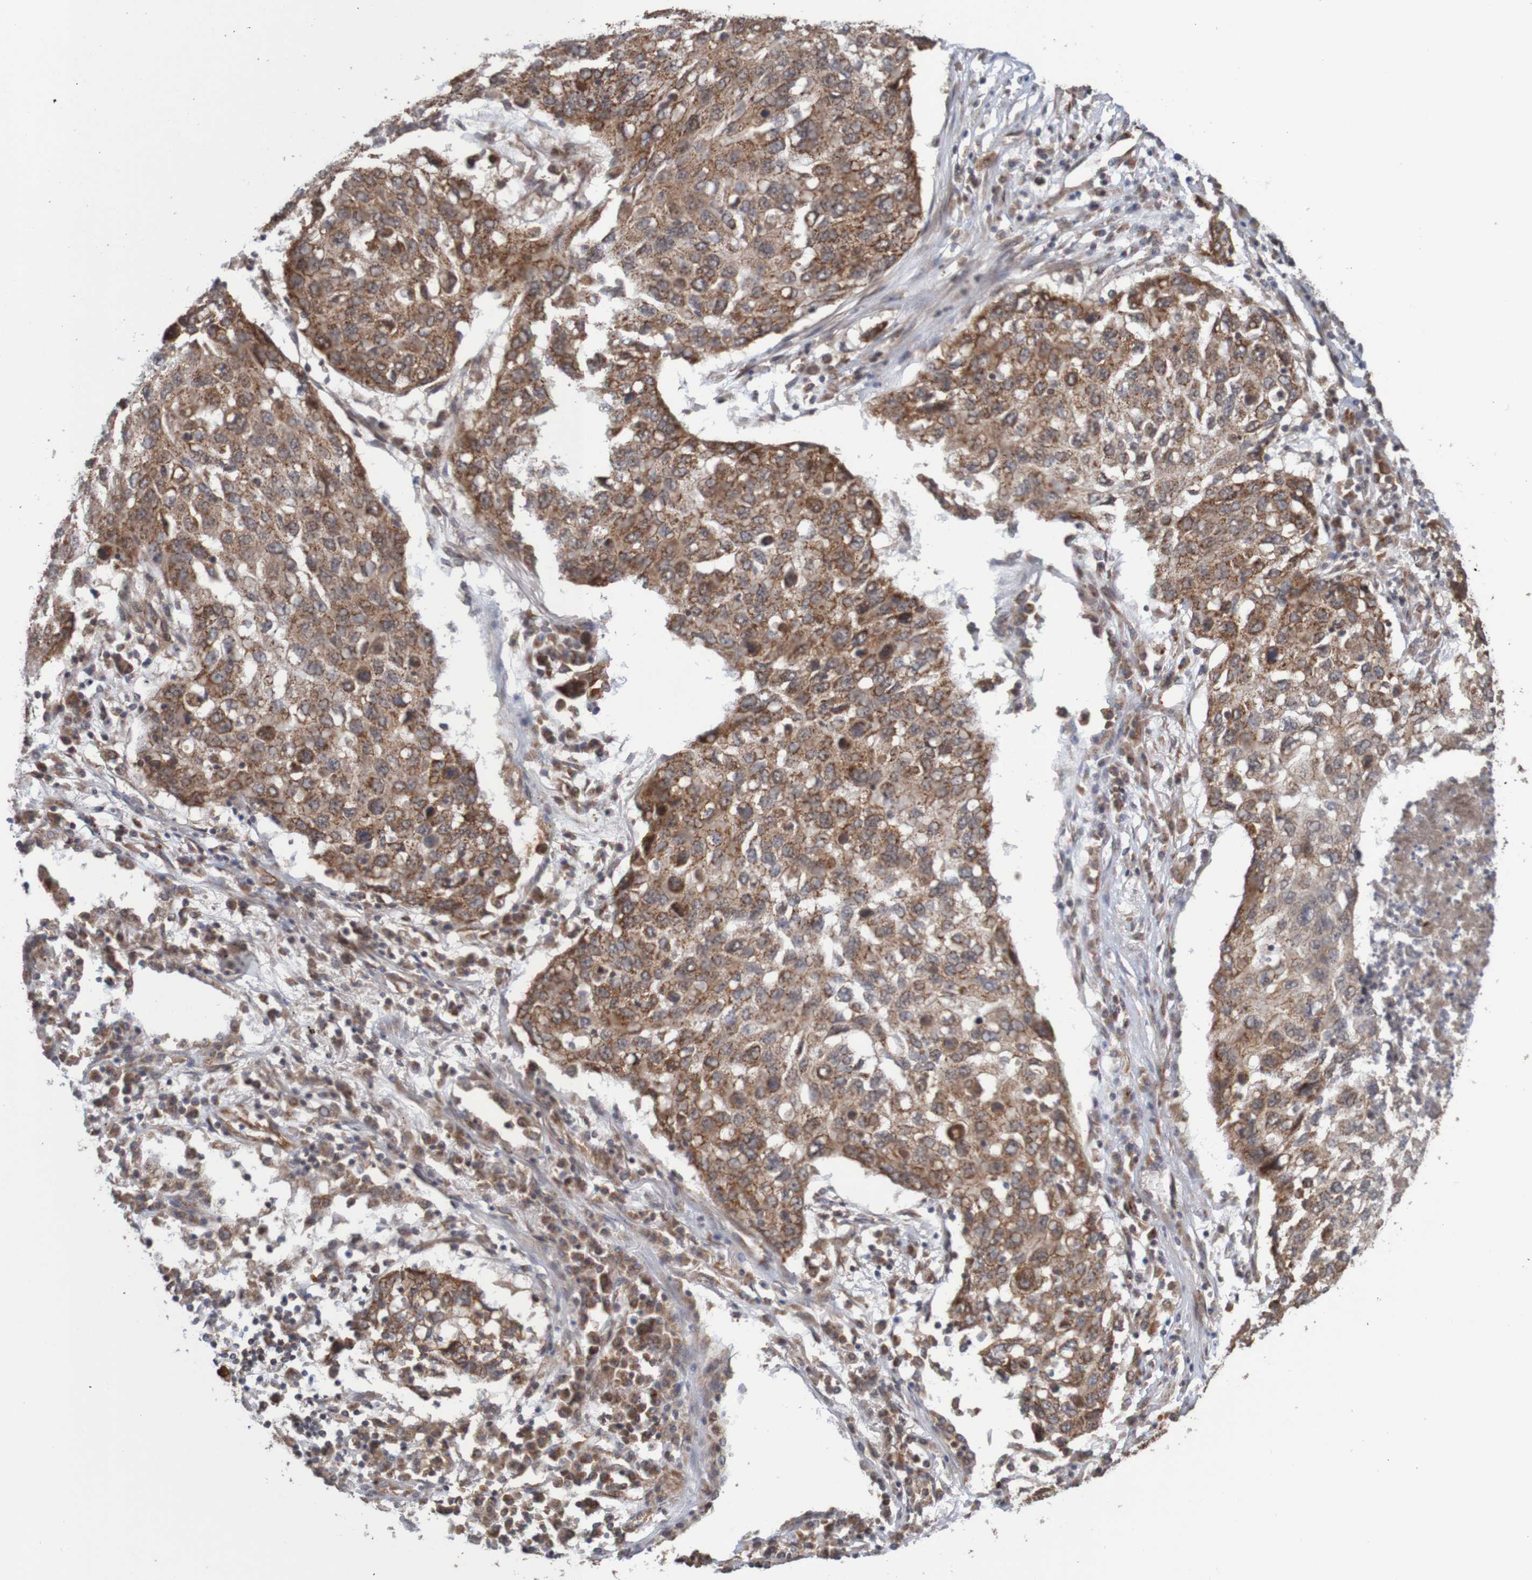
{"staining": {"intensity": "moderate", "quantity": ">75%", "location": "cytoplasmic/membranous"}, "tissue": "lung cancer", "cell_type": "Tumor cells", "image_type": "cancer", "snomed": [{"axis": "morphology", "description": "Squamous cell carcinoma, NOS"}, {"axis": "topography", "description": "Lung"}], "caption": "High-magnification brightfield microscopy of lung cancer stained with DAB (3,3'-diaminobenzidine) (brown) and counterstained with hematoxylin (blue). tumor cells exhibit moderate cytoplasmic/membranous positivity is present in approximately>75% of cells.", "gene": "MRPL52", "patient": {"sex": "female", "age": 63}}